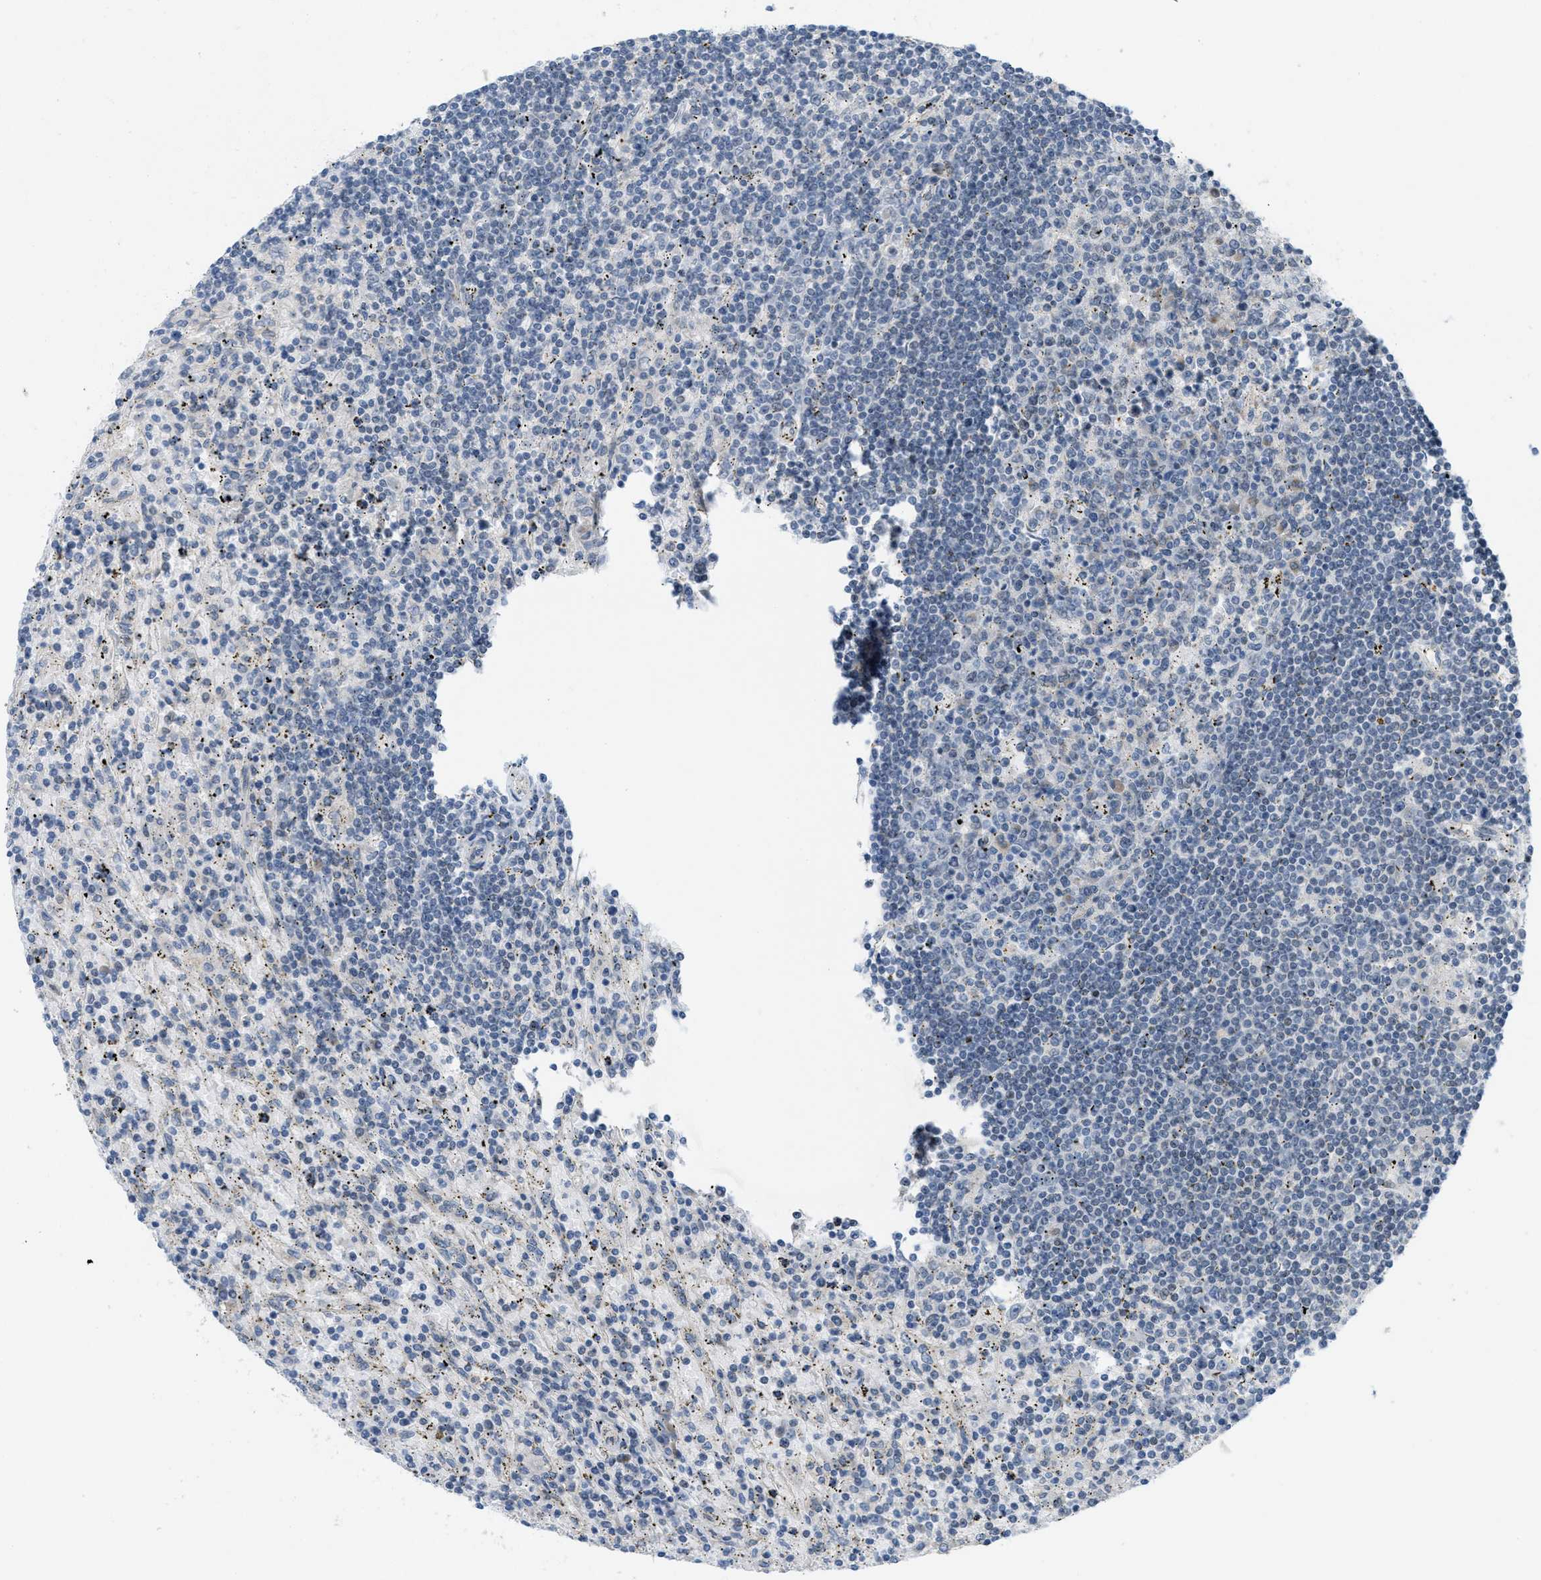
{"staining": {"intensity": "negative", "quantity": "none", "location": "none"}, "tissue": "lymphoma", "cell_type": "Tumor cells", "image_type": "cancer", "snomed": [{"axis": "morphology", "description": "Malignant lymphoma, non-Hodgkin's type, Low grade"}, {"axis": "topography", "description": "Spleen"}], "caption": "DAB (3,3'-diaminobenzidine) immunohistochemical staining of human low-grade malignant lymphoma, non-Hodgkin's type demonstrates no significant staining in tumor cells.", "gene": "IFNLR1", "patient": {"sex": "male", "age": 76}}